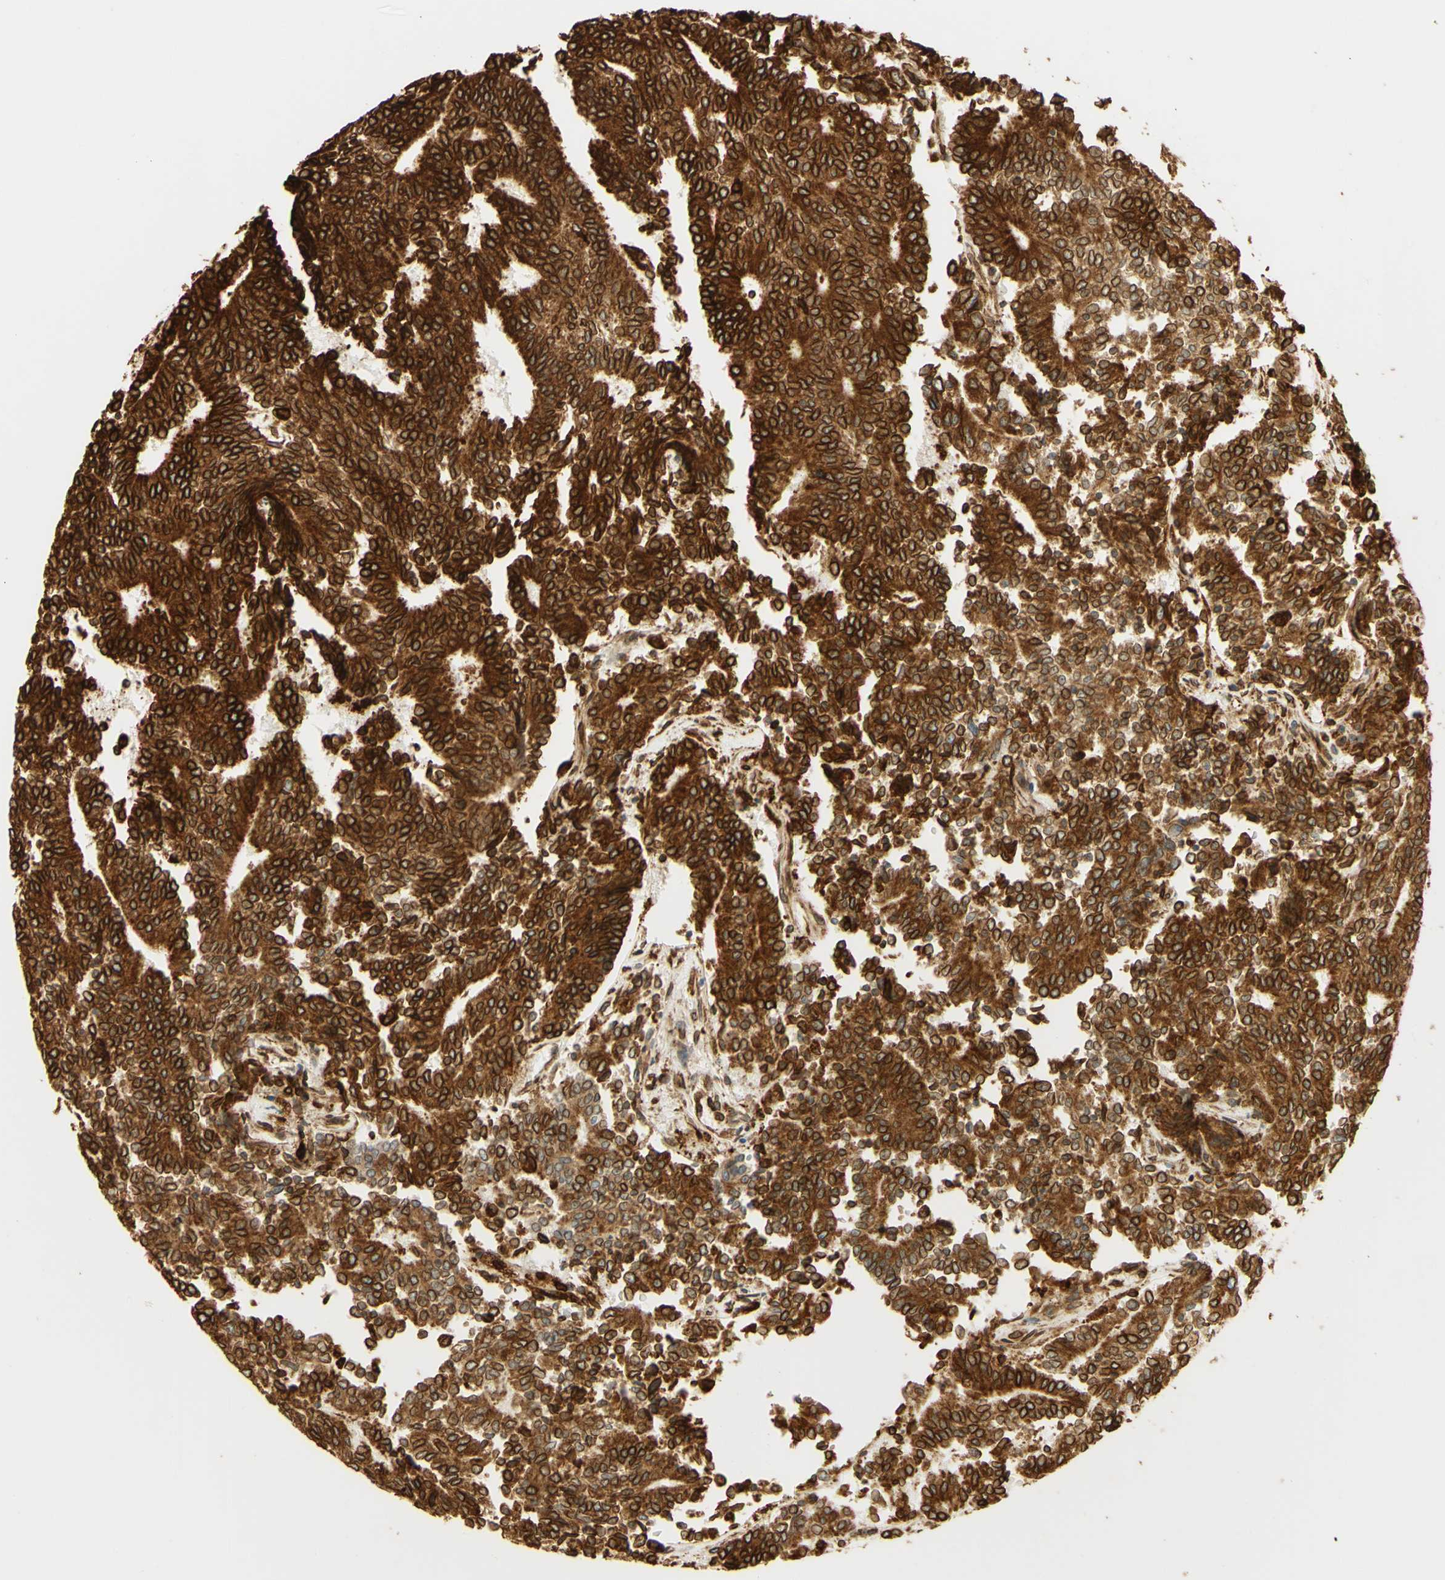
{"staining": {"intensity": "strong", "quantity": ">75%", "location": "cytoplasmic/membranous"}, "tissue": "prostate cancer", "cell_type": "Tumor cells", "image_type": "cancer", "snomed": [{"axis": "morphology", "description": "Normal tissue, NOS"}, {"axis": "morphology", "description": "Adenocarcinoma, High grade"}, {"axis": "topography", "description": "Prostate"}, {"axis": "topography", "description": "Seminal veicle"}], "caption": "Protein expression analysis of human high-grade adenocarcinoma (prostate) reveals strong cytoplasmic/membranous expression in about >75% of tumor cells.", "gene": "CANX", "patient": {"sex": "male", "age": 55}}